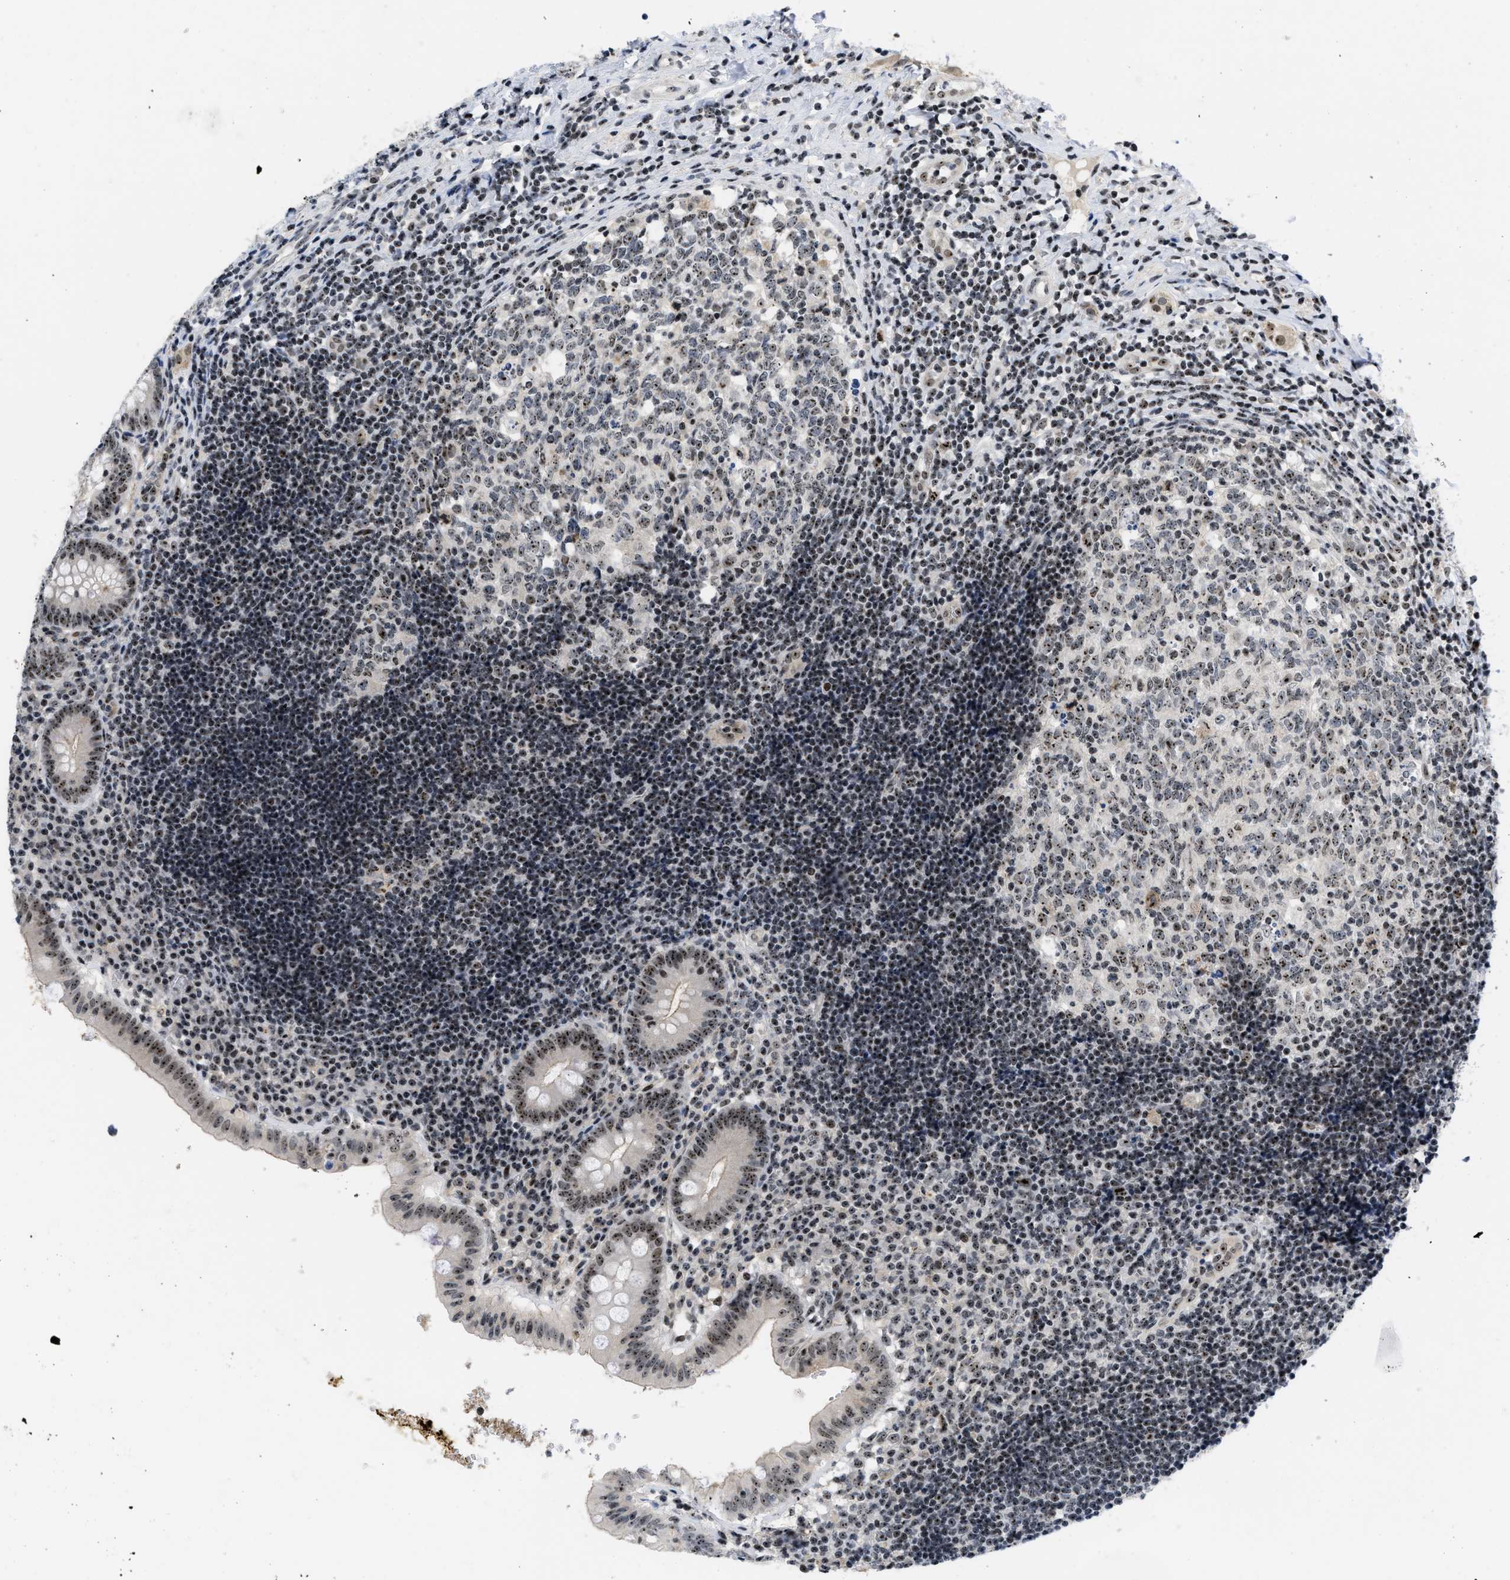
{"staining": {"intensity": "moderate", "quantity": ">75%", "location": "nuclear"}, "tissue": "appendix", "cell_type": "Glandular cells", "image_type": "normal", "snomed": [{"axis": "morphology", "description": "Normal tissue, NOS"}, {"axis": "topography", "description": "Appendix"}], "caption": "Protein staining exhibits moderate nuclear staining in about >75% of glandular cells in benign appendix.", "gene": "NOP58", "patient": {"sex": "male", "age": 8}}